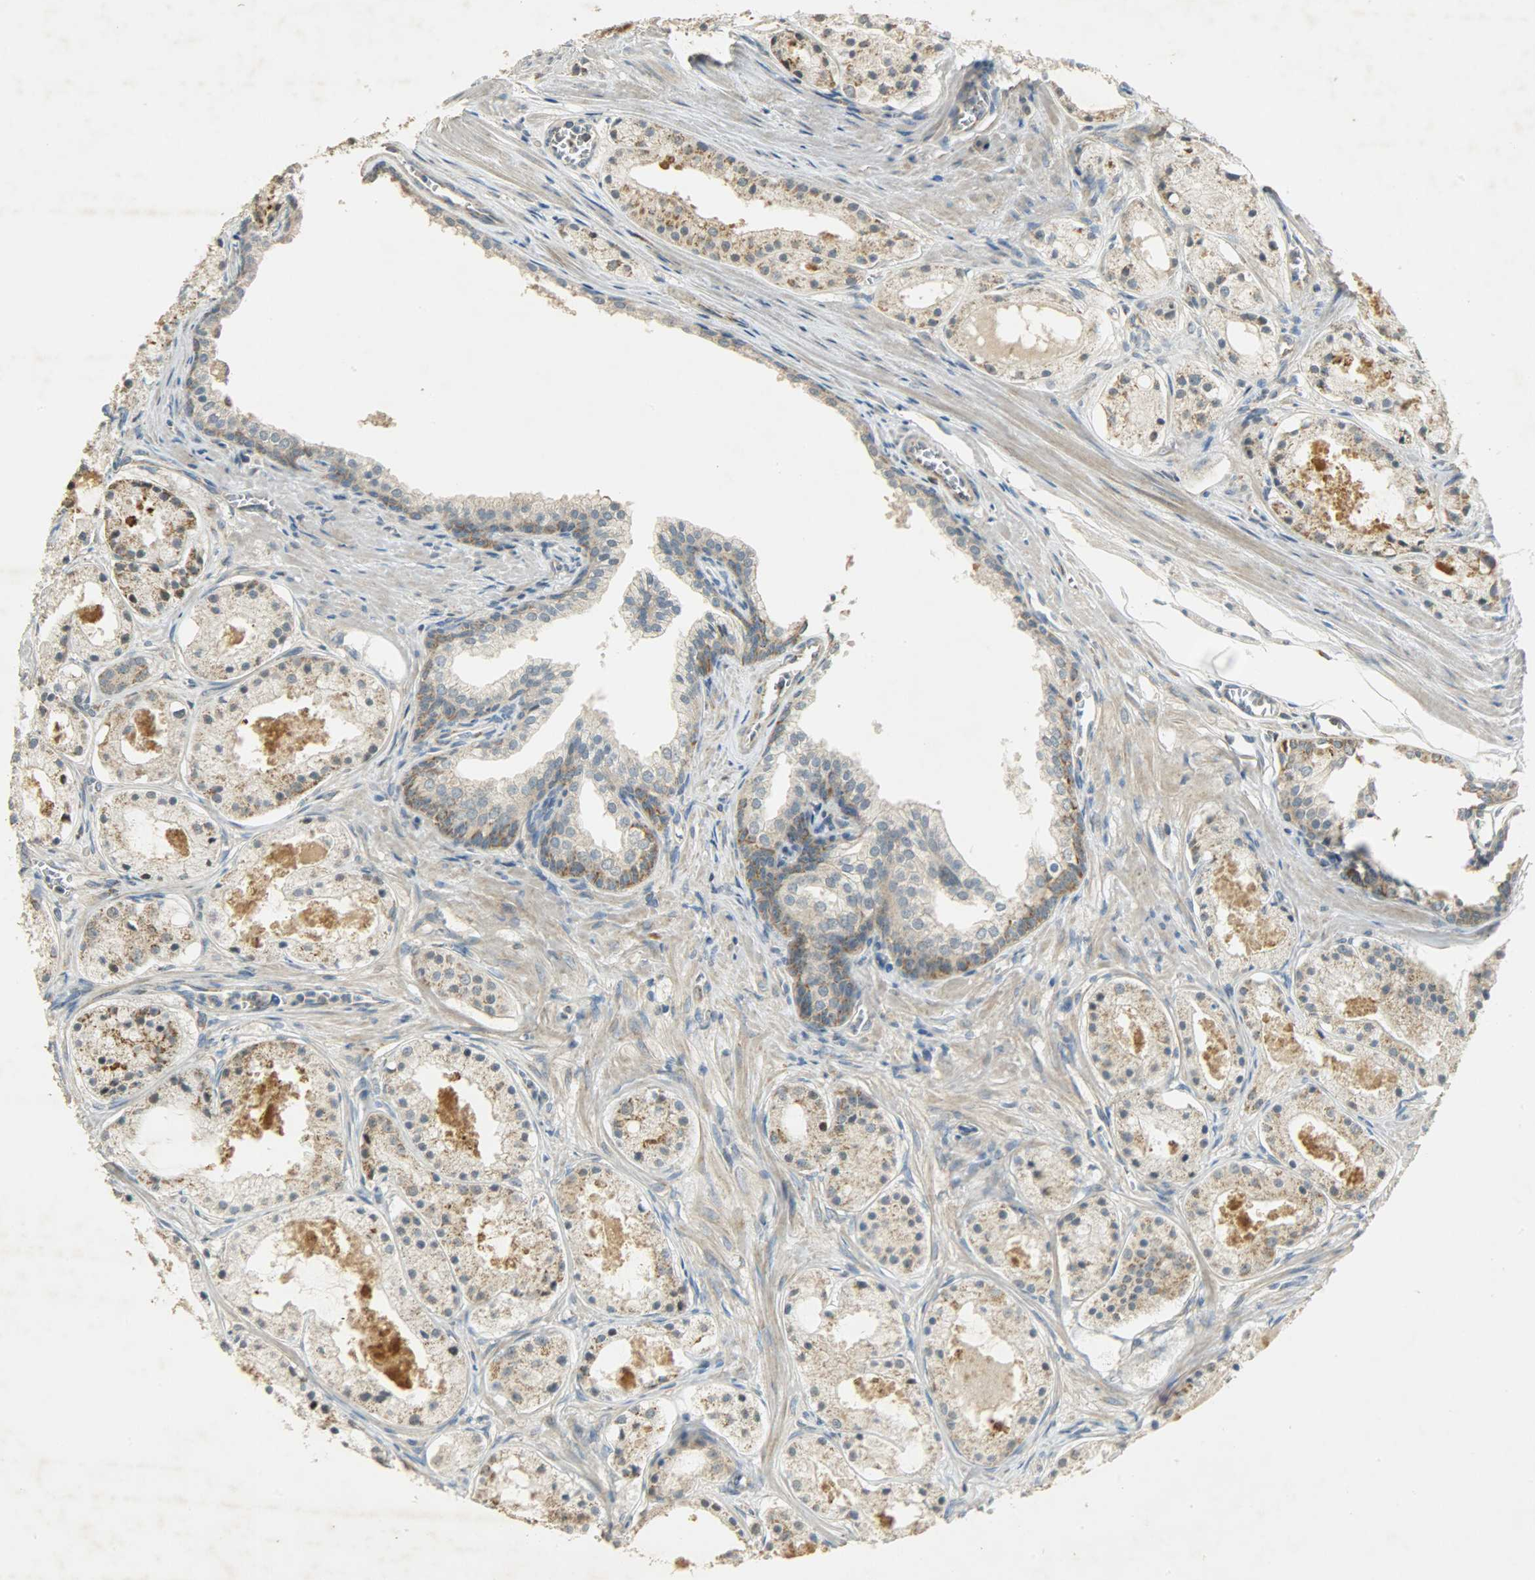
{"staining": {"intensity": "moderate", "quantity": ">75%", "location": "cytoplasmic/membranous"}, "tissue": "prostate cancer", "cell_type": "Tumor cells", "image_type": "cancer", "snomed": [{"axis": "morphology", "description": "Adenocarcinoma, Low grade"}, {"axis": "topography", "description": "Prostate"}], "caption": "This photomicrograph demonstrates immunohistochemistry (IHC) staining of human low-grade adenocarcinoma (prostate), with medium moderate cytoplasmic/membranous expression in approximately >75% of tumor cells.", "gene": "HDHD5", "patient": {"sex": "male", "age": 57}}